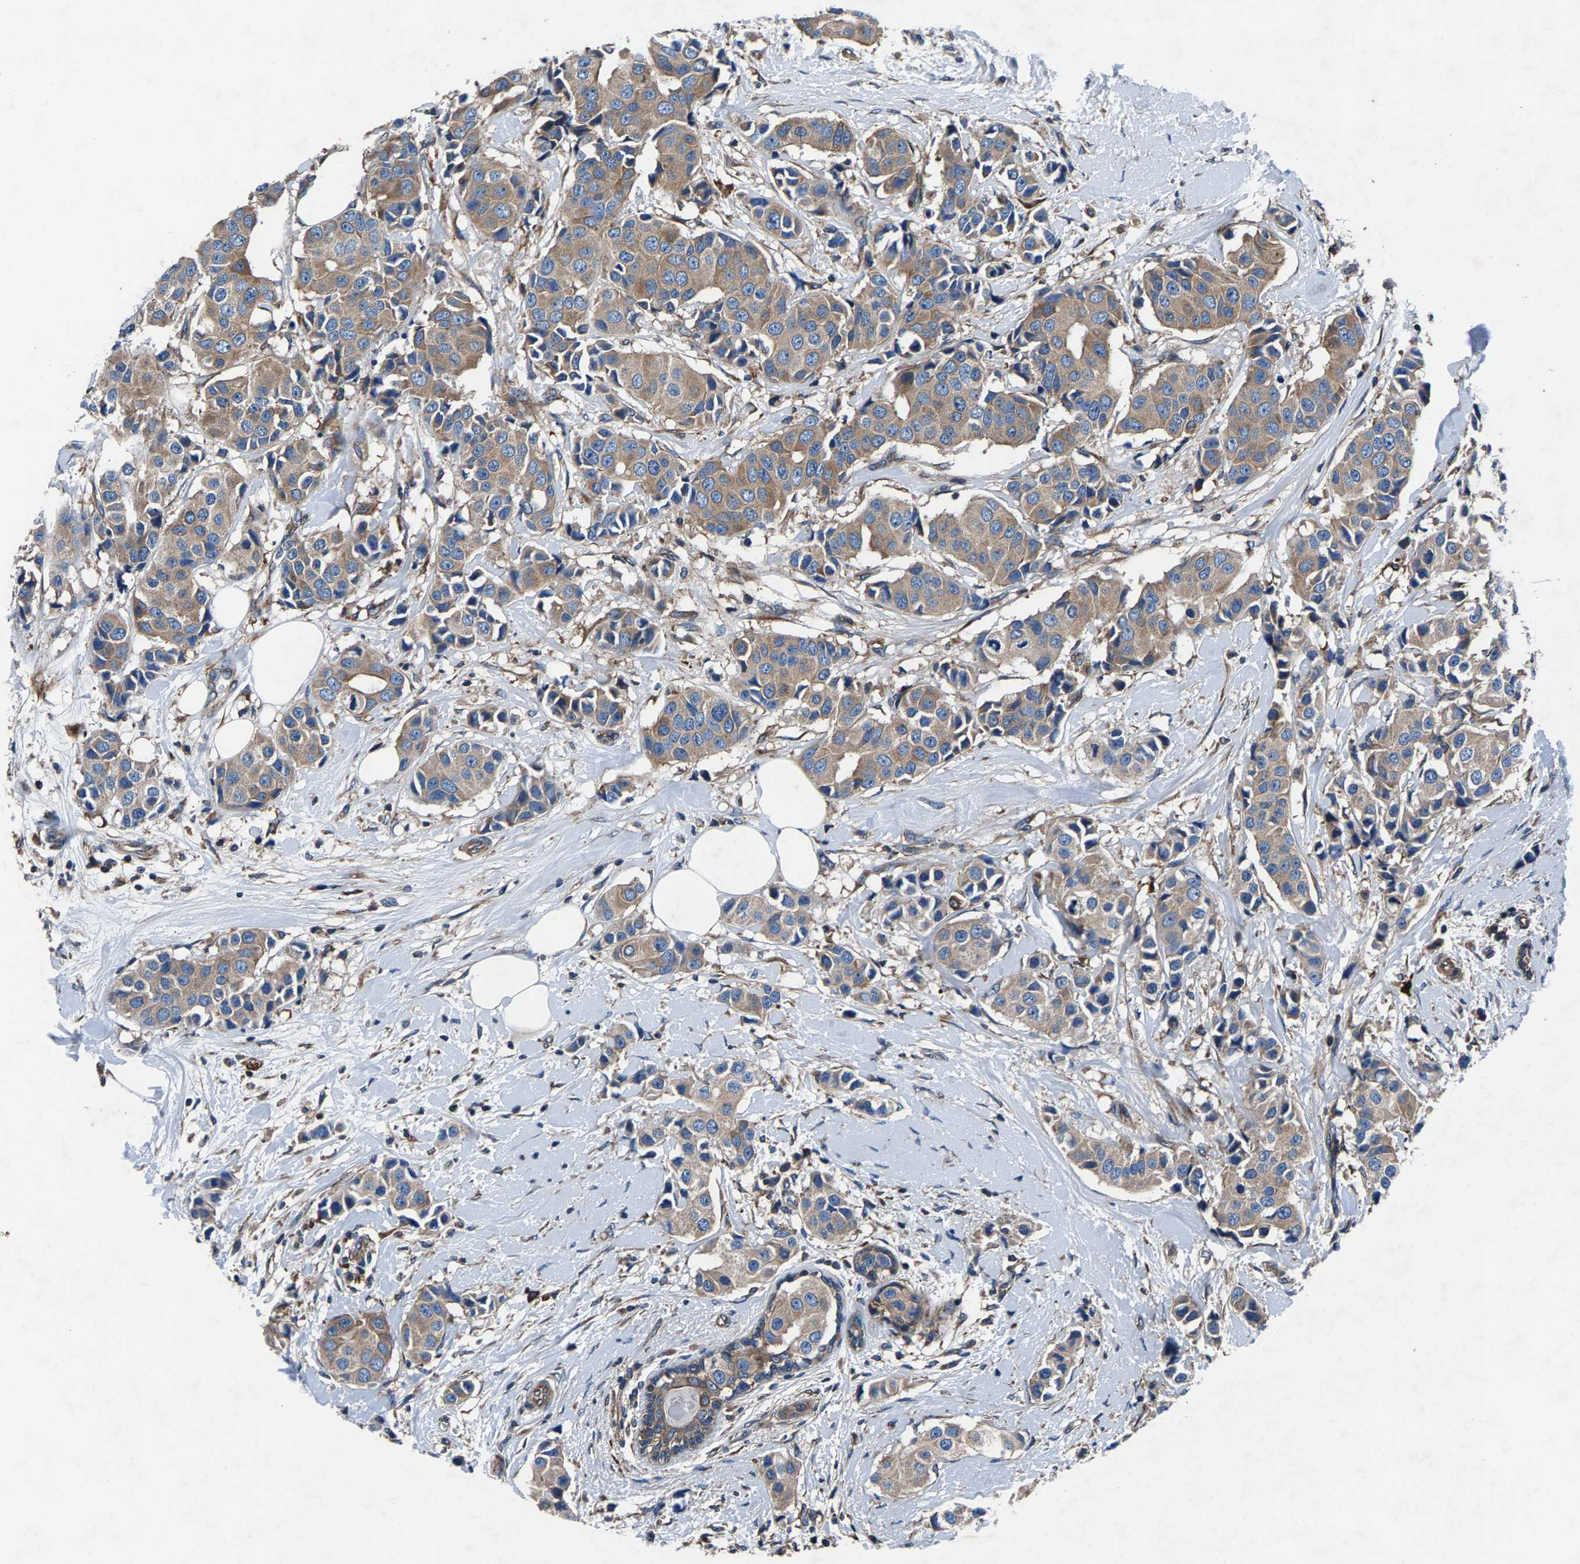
{"staining": {"intensity": "weak", "quantity": ">75%", "location": "cytoplasmic/membranous"}, "tissue": "breast cancer", "cell_type": "Tumor cells", "image_type": "cancer", "snomed": [{"axis": "morphology", "description": "Normal tissue, NOS"}, {"axis": "morphology", "description": "Duct carcinoma"}, {"axis": "topography", "description": "Breast"}], "caption": "The image exhibits staining of breast cancer, revealing weak cytoplasmic/membranous protein staining (brown color) within tumor cells.", "gene": "LPCAT1", "patient": {"sex": "female", "age": 39}}